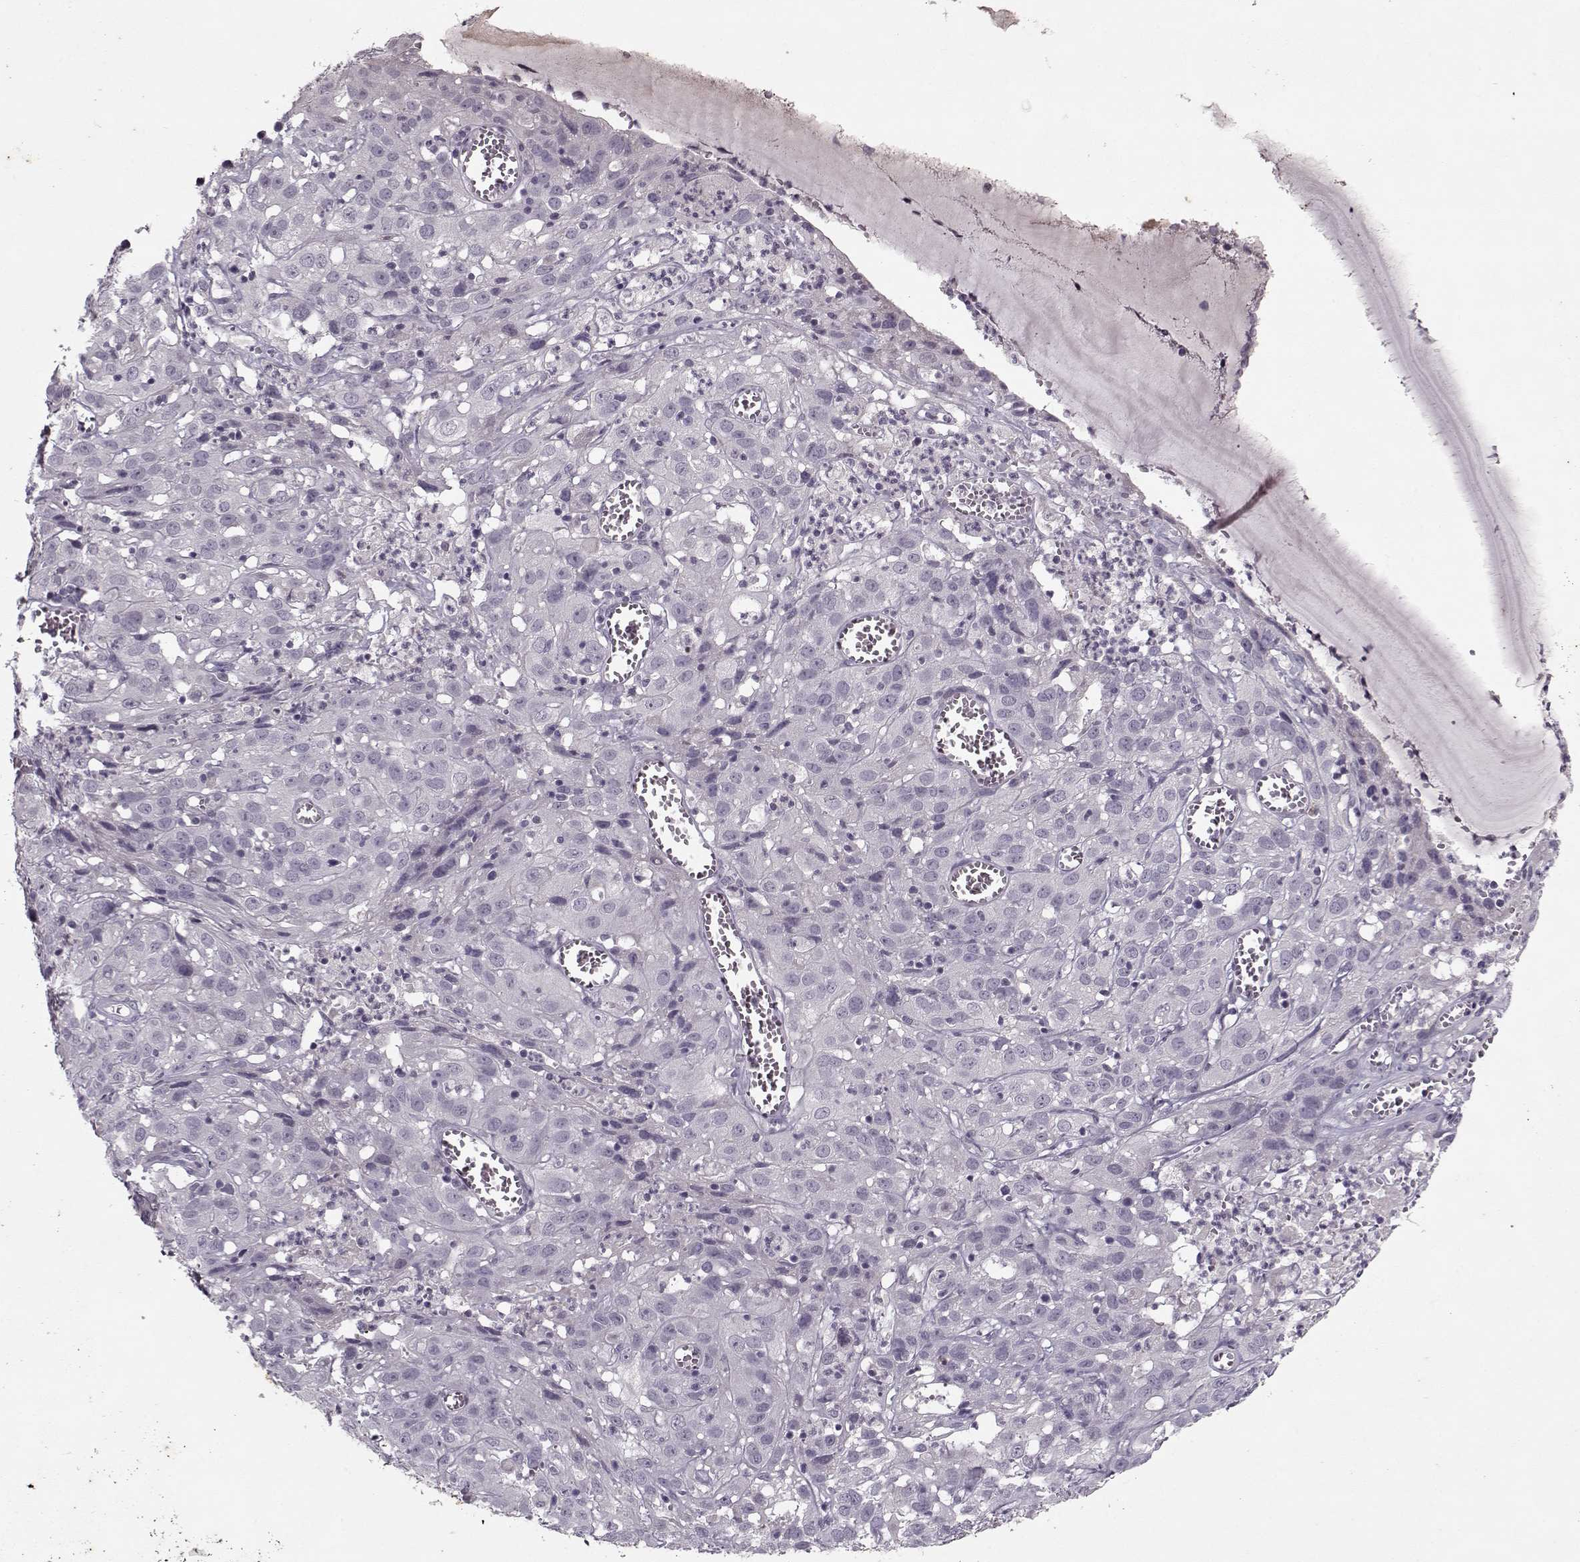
{"staining": {"intensity": "negative", "quantity": "none", "location": "none"}, "tissue": "cervical cancer", "cell_type": "Tumor cells", "image_type": "cancer", "snomed": [{"axis": "morphology", "description": "Squamous cell carcinoma, NOS"}, {"axis": "topography", "description": "Cervix"}], "caption": "IHC of cervical cancer exhibits no positivity in tumor cells.", "gene": "KRT9", "patient": {"sex": "female", "age": 32}}